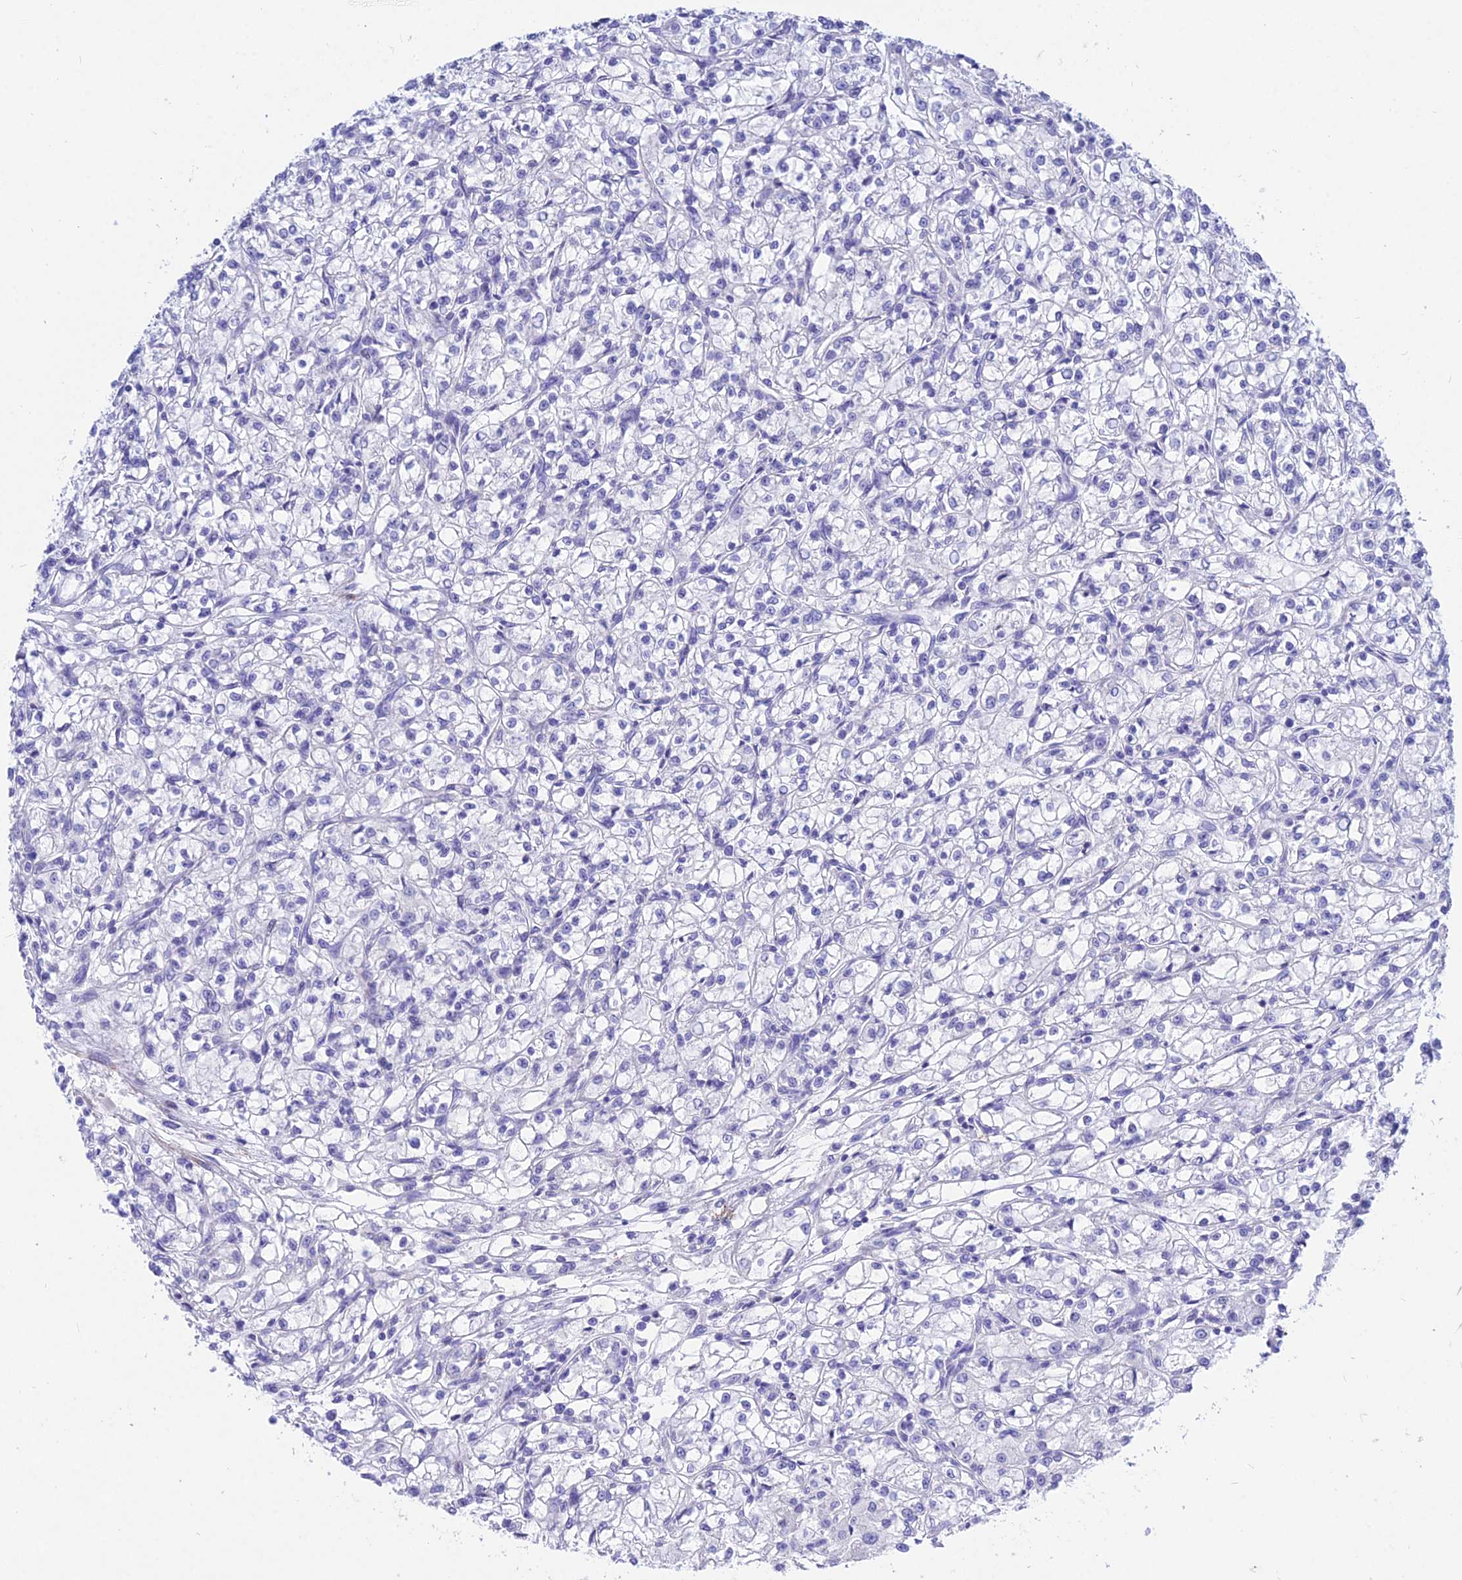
{"staining": {"intensity": "negative", "quantity": "none", "location": "none"}, "tissue": "renal cancer", "cell_type": "Tumor cells", "image_type": "cancer", "snomed": [{"axis": "morphology", "description": "Adenocarcinoma, NOS"}, {"axis": "topography", "description": "Kidney"}], "caption": "Adenocarcinoma (renal) was stained to show a protein in brown. There is no significant expression in tumor cells.", "gene": "DEFB107A", "patient": {"sex": "female", "age": 59}}